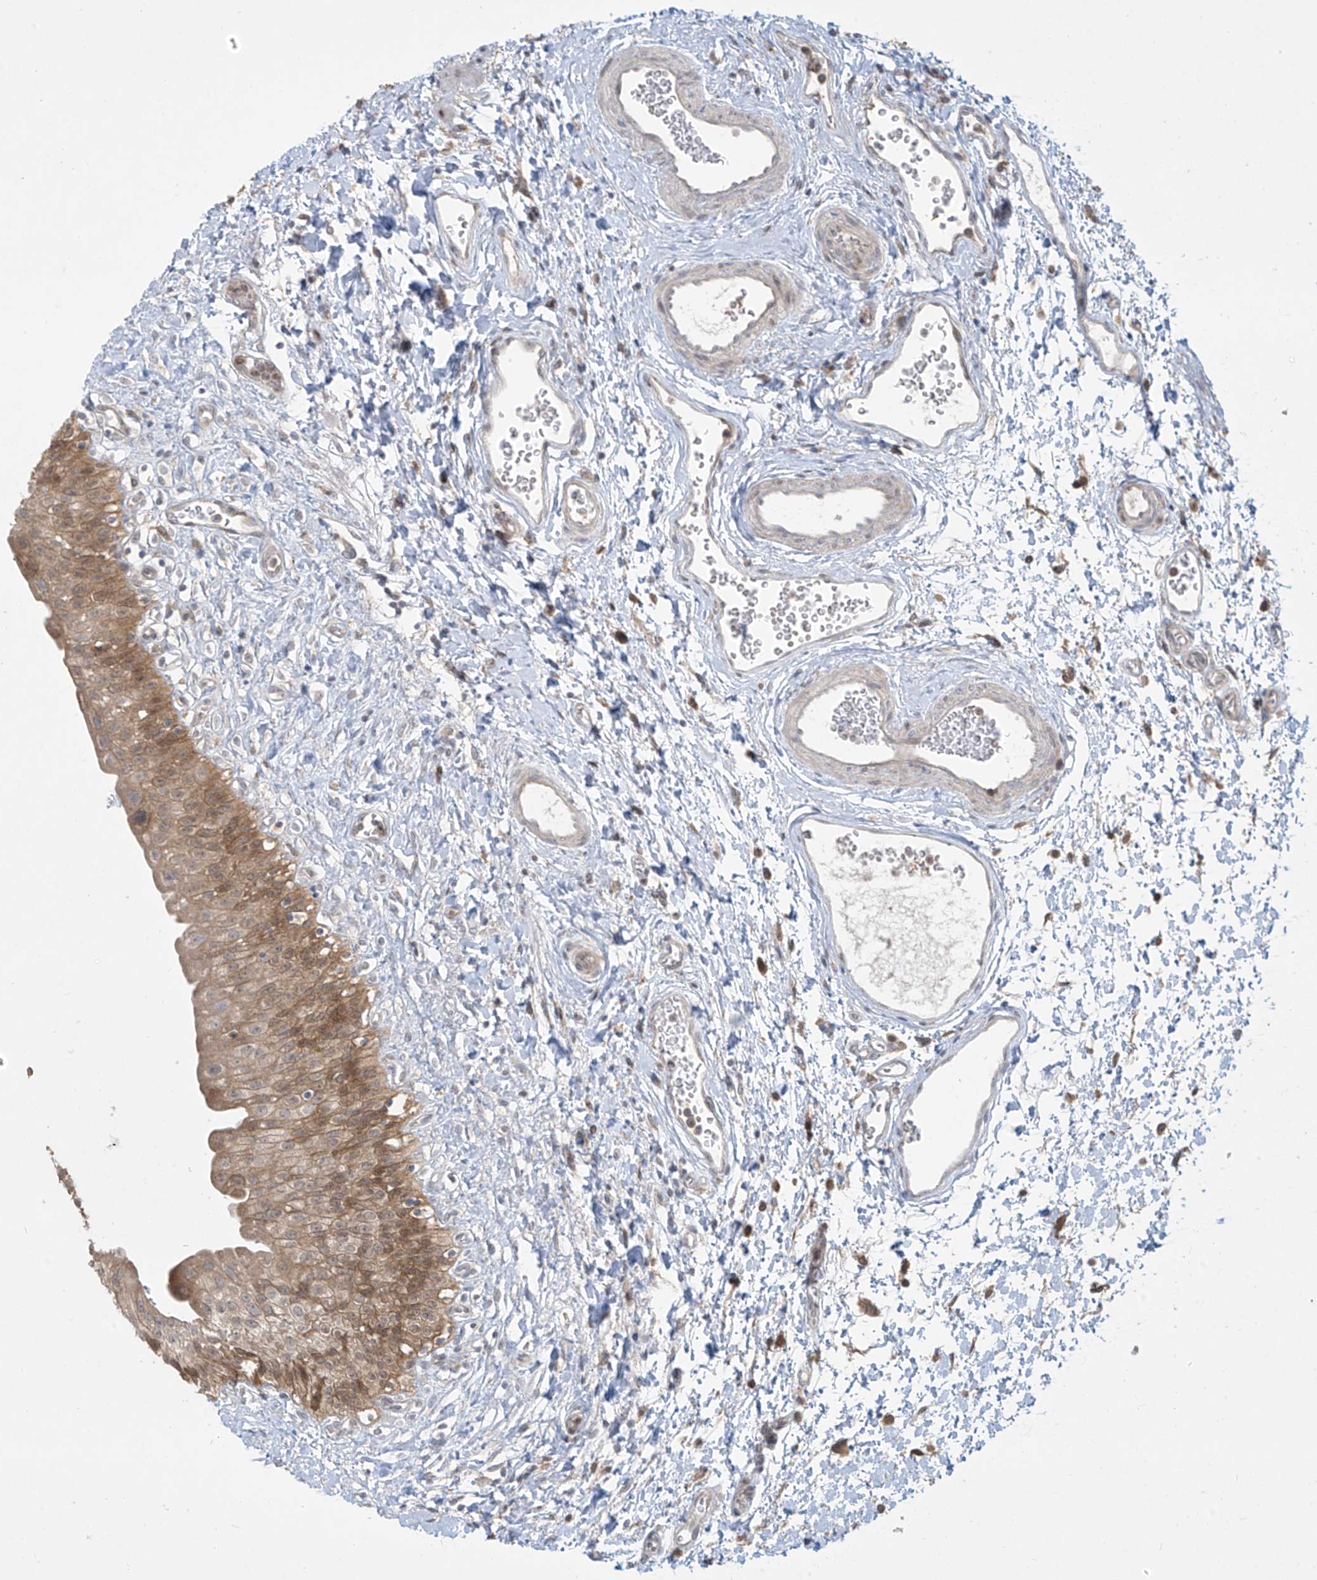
{"staining": {"intensity": "moderate", "quantity": ">75%", "location": "cytoplasmic/membranous"}, "tissue": "urinary bladder", "cell_type": "Urothelial cells", "image_type": "normal", "snomed": [{"axis": "morphology", "description": "Normal tissue, NOS"}, {"axis": "topography", "description": "Urinary bladder"}], "caption": "Urothelial cells reveal medium levels of moderate cytoplasmic/membranous expression in about >75% of cells in unremarkable human urinary bladder. (IHC, brightfield microscopy, high magnification).", "gene": "PPAT", "patient": {"sex": "male", "age": 51}}